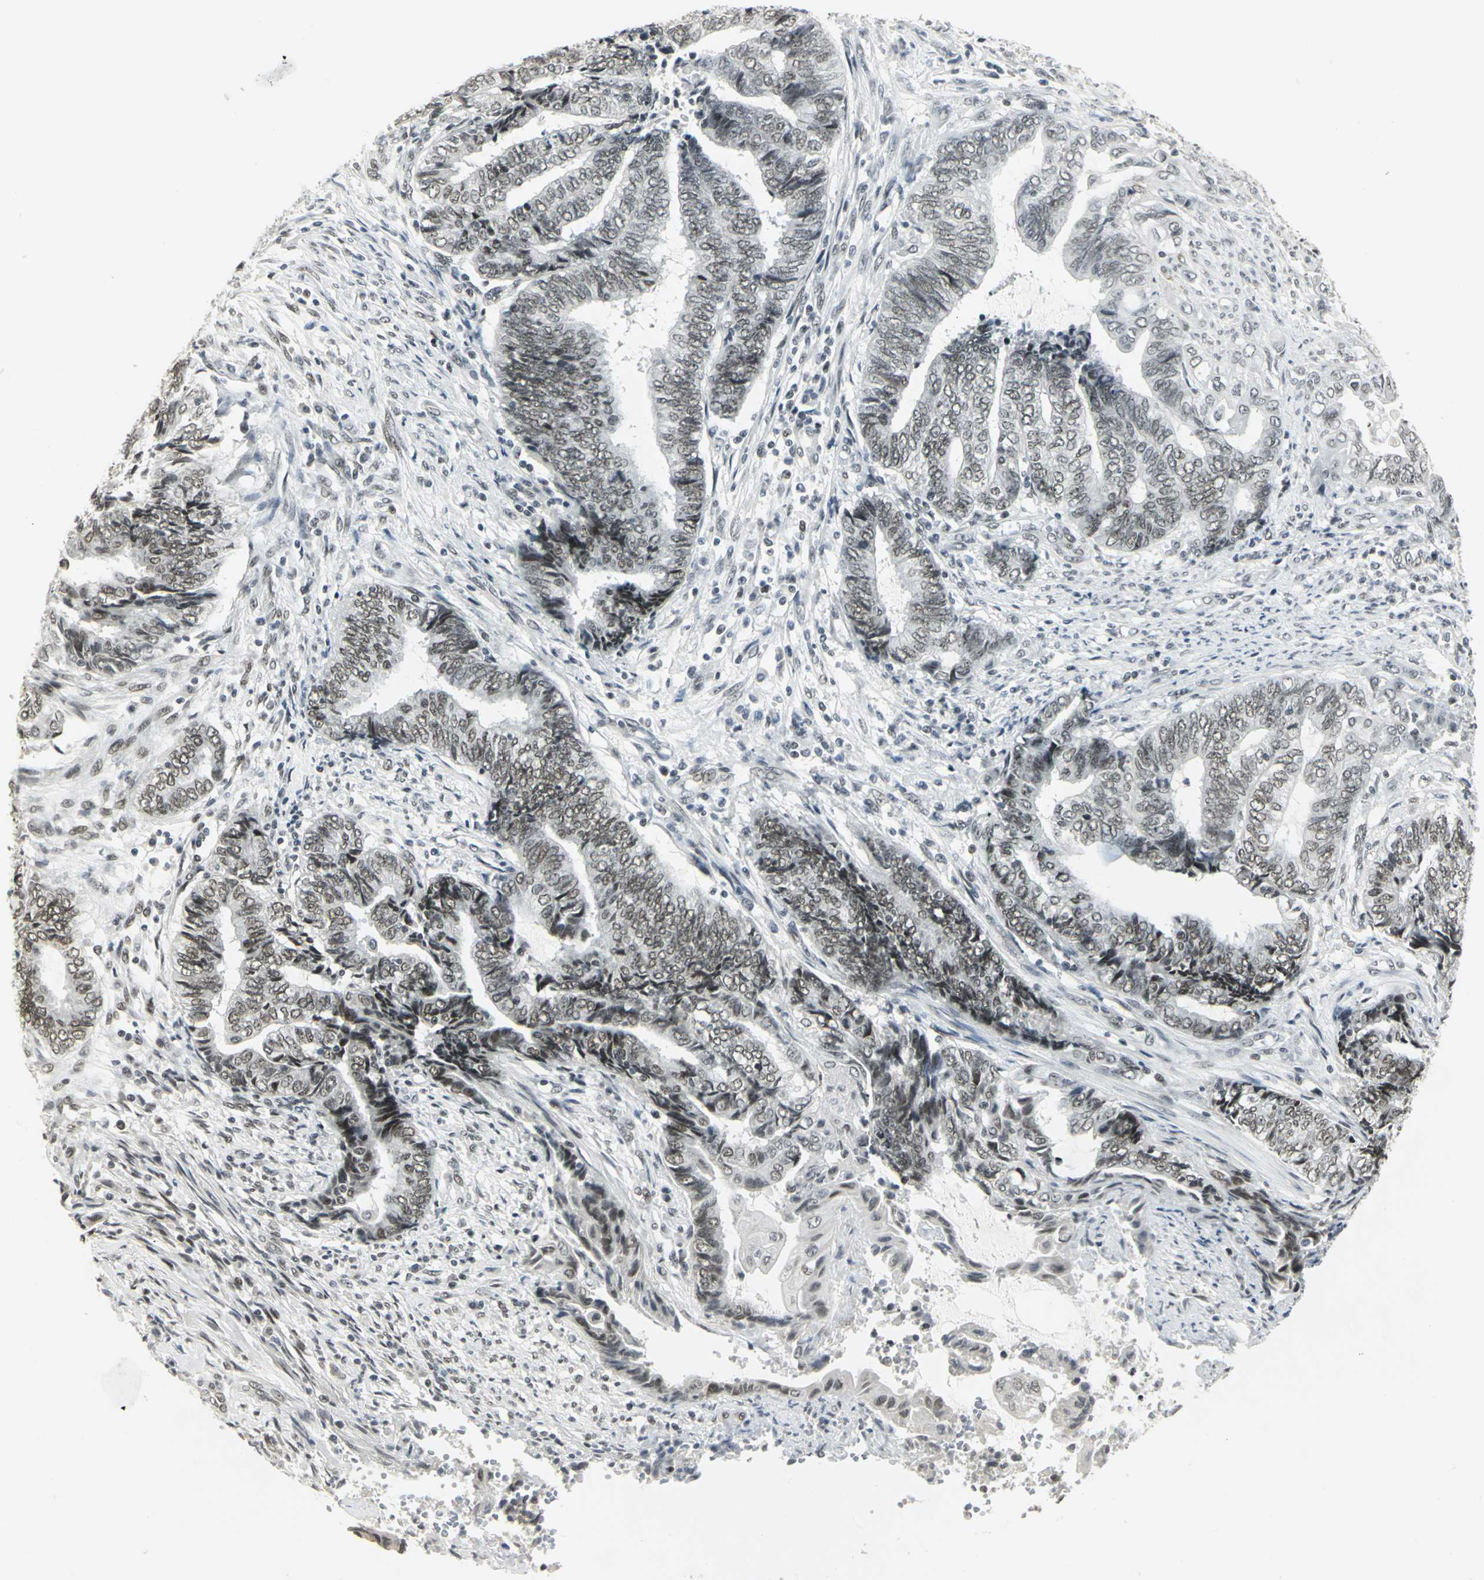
{"staining": {"intensity": "strong", "quantity": ">75%", "location": "nuclear"}, "tissue": "endometrial cancer", "cell_type": "Tumor cells", "image_type": "cancer", "snomed": [{"axis": "morphology", "description": "Adenocarcinoma, NOS"}, {"axis": "topography", "description": "Uterus"}, {"axis": "topography", "description": "Endometrium"}], "caption": "Immunohistochemistry micrograph of human endometrial cancer stained for a protein (brown), which demonstrates high levels of strong nuclear expression in about >75% of tumor cells.", "gene": "CBX3", "patient": {"sex": "female", "age": 70}}